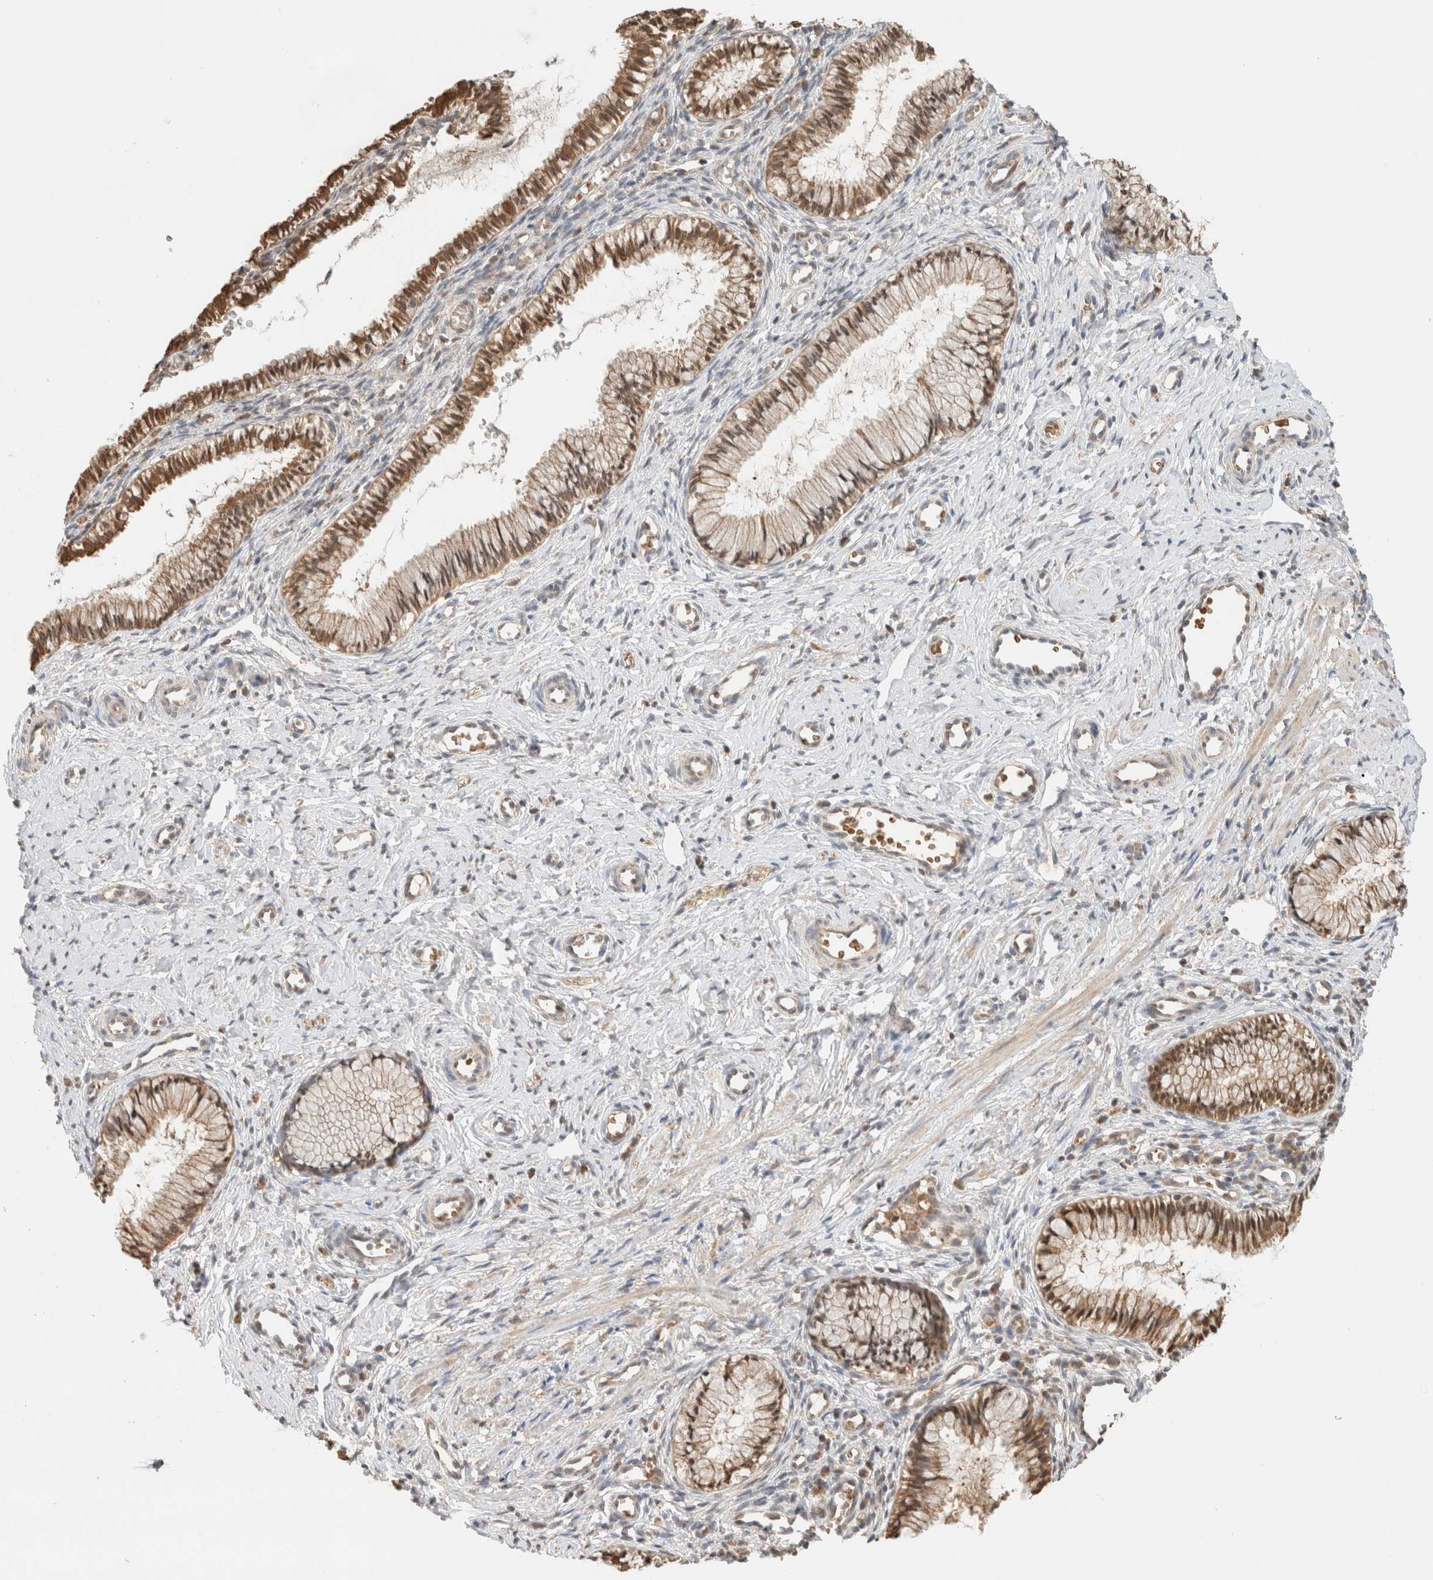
{"staining": {"intensity": "moderate", "quantity": ">75%", "location": "cytoplasmic/membranous"}, "tissue": "cervix", "cell_type": "Glandular cells", "image_type": "normal", "snomed": [{"axis": "morphology", "description": "Normal tissue, NOS"}, {"axis": "topography", "description": "Cervix"}], "caption": "The immunohistochemical stain highlights moderate cytoplasmic/membranous staining in glandular cells of unremarkable cervix. The protein of interest is shown in brown color, while the nuclei are stained blue.", "gene": "CA13", "patient": {"sex": "female", "age": 27}}